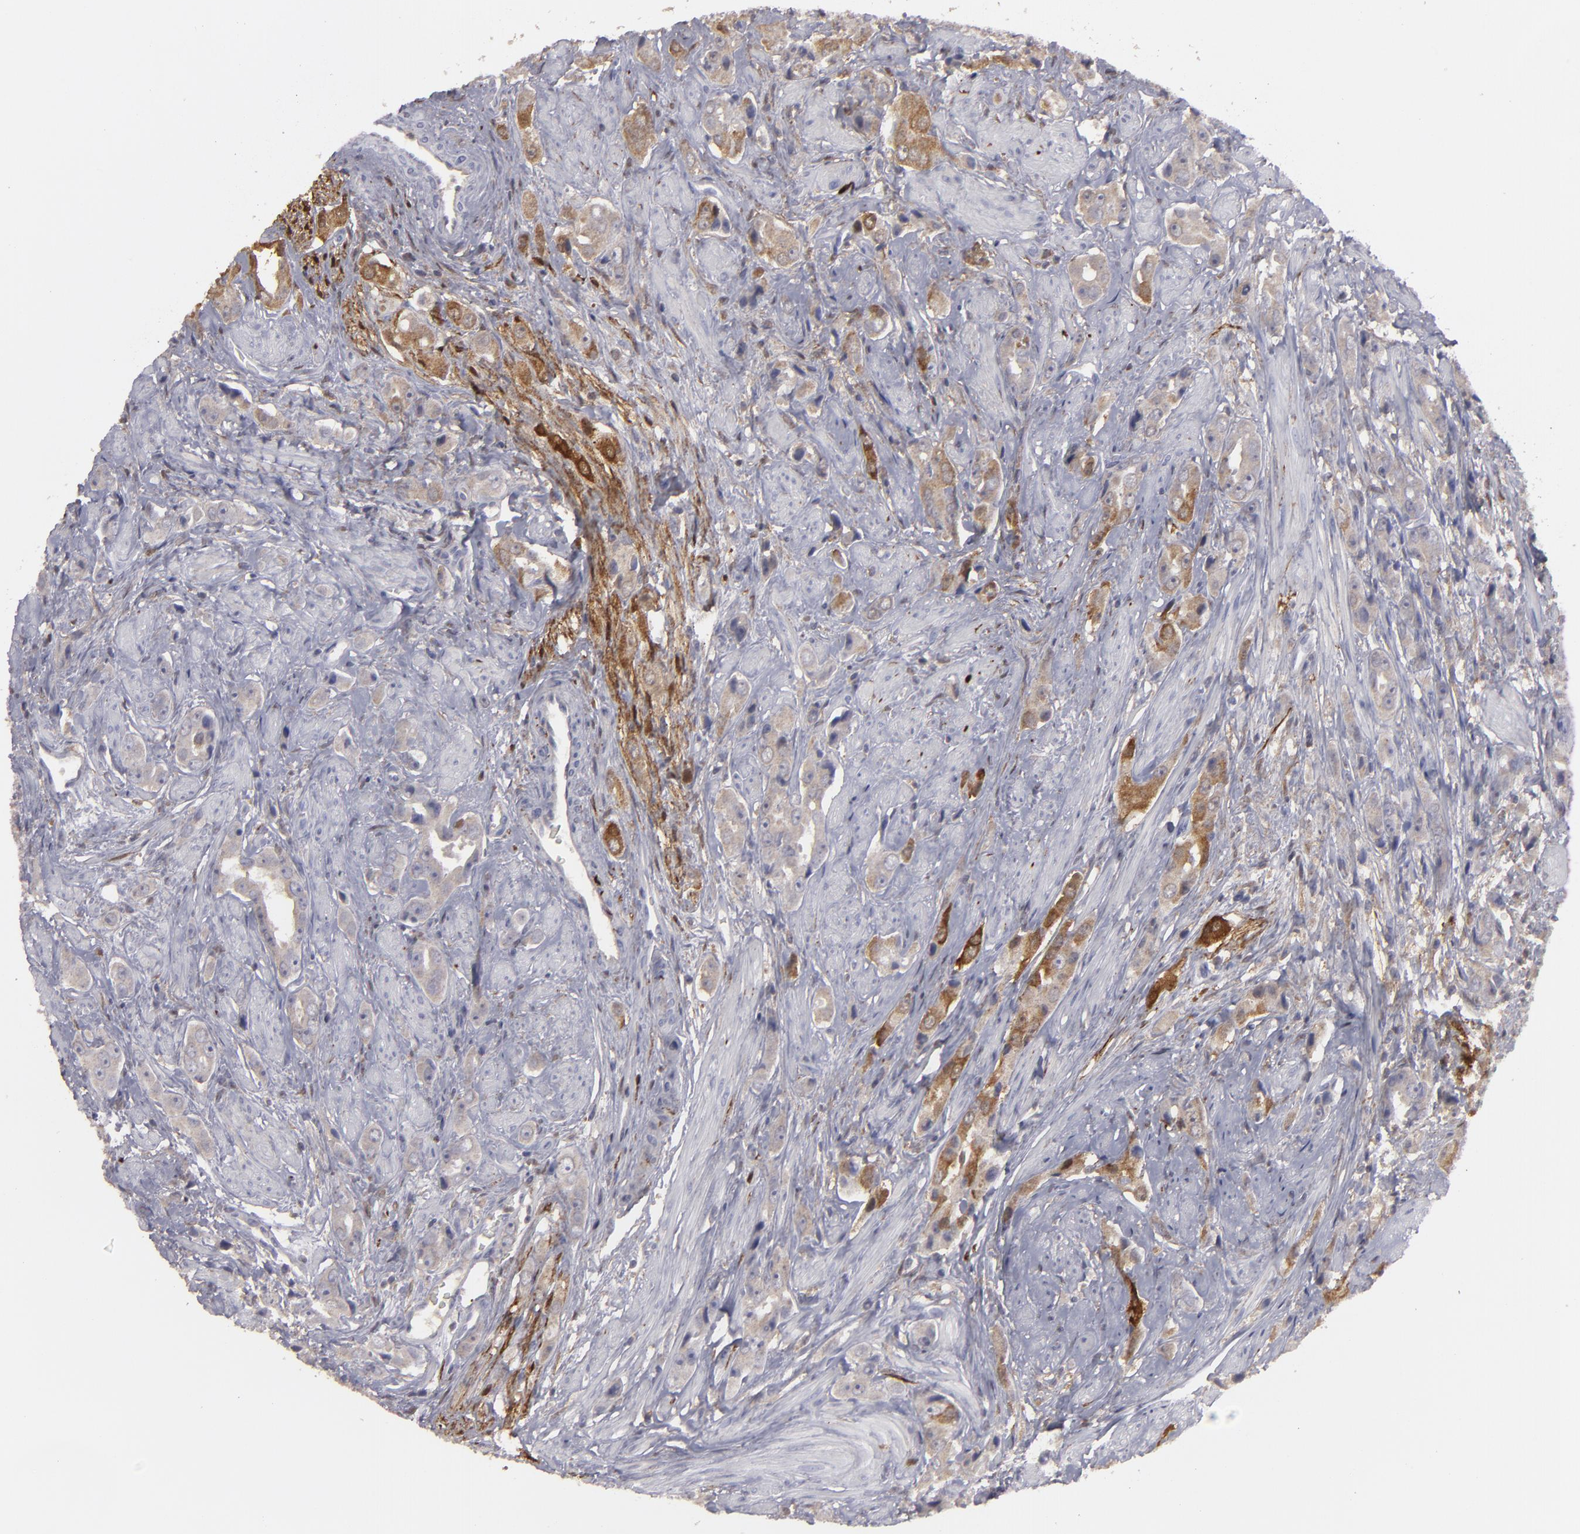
{"staining": {"intensity": "moderate", "quantity": "25%-75%", "location": "cytoplasmic/membranous"}, "tissue": "prostate cancer", "cell_type": "Tumor cells", "image_type": "cancer", "snomed": [{"axis": "morphology", "description": "Adenocarcinoma, Low grade"}, {"axis": "topography", "description": "Prostate"}], "caption": "Moderate cytoplasmic/membranous expression is seen in approximately 25%-75% of tumor cells in prostate cancer.", "gene": "SEMA3G", "patient": {"sex": "male", "age": 69}}